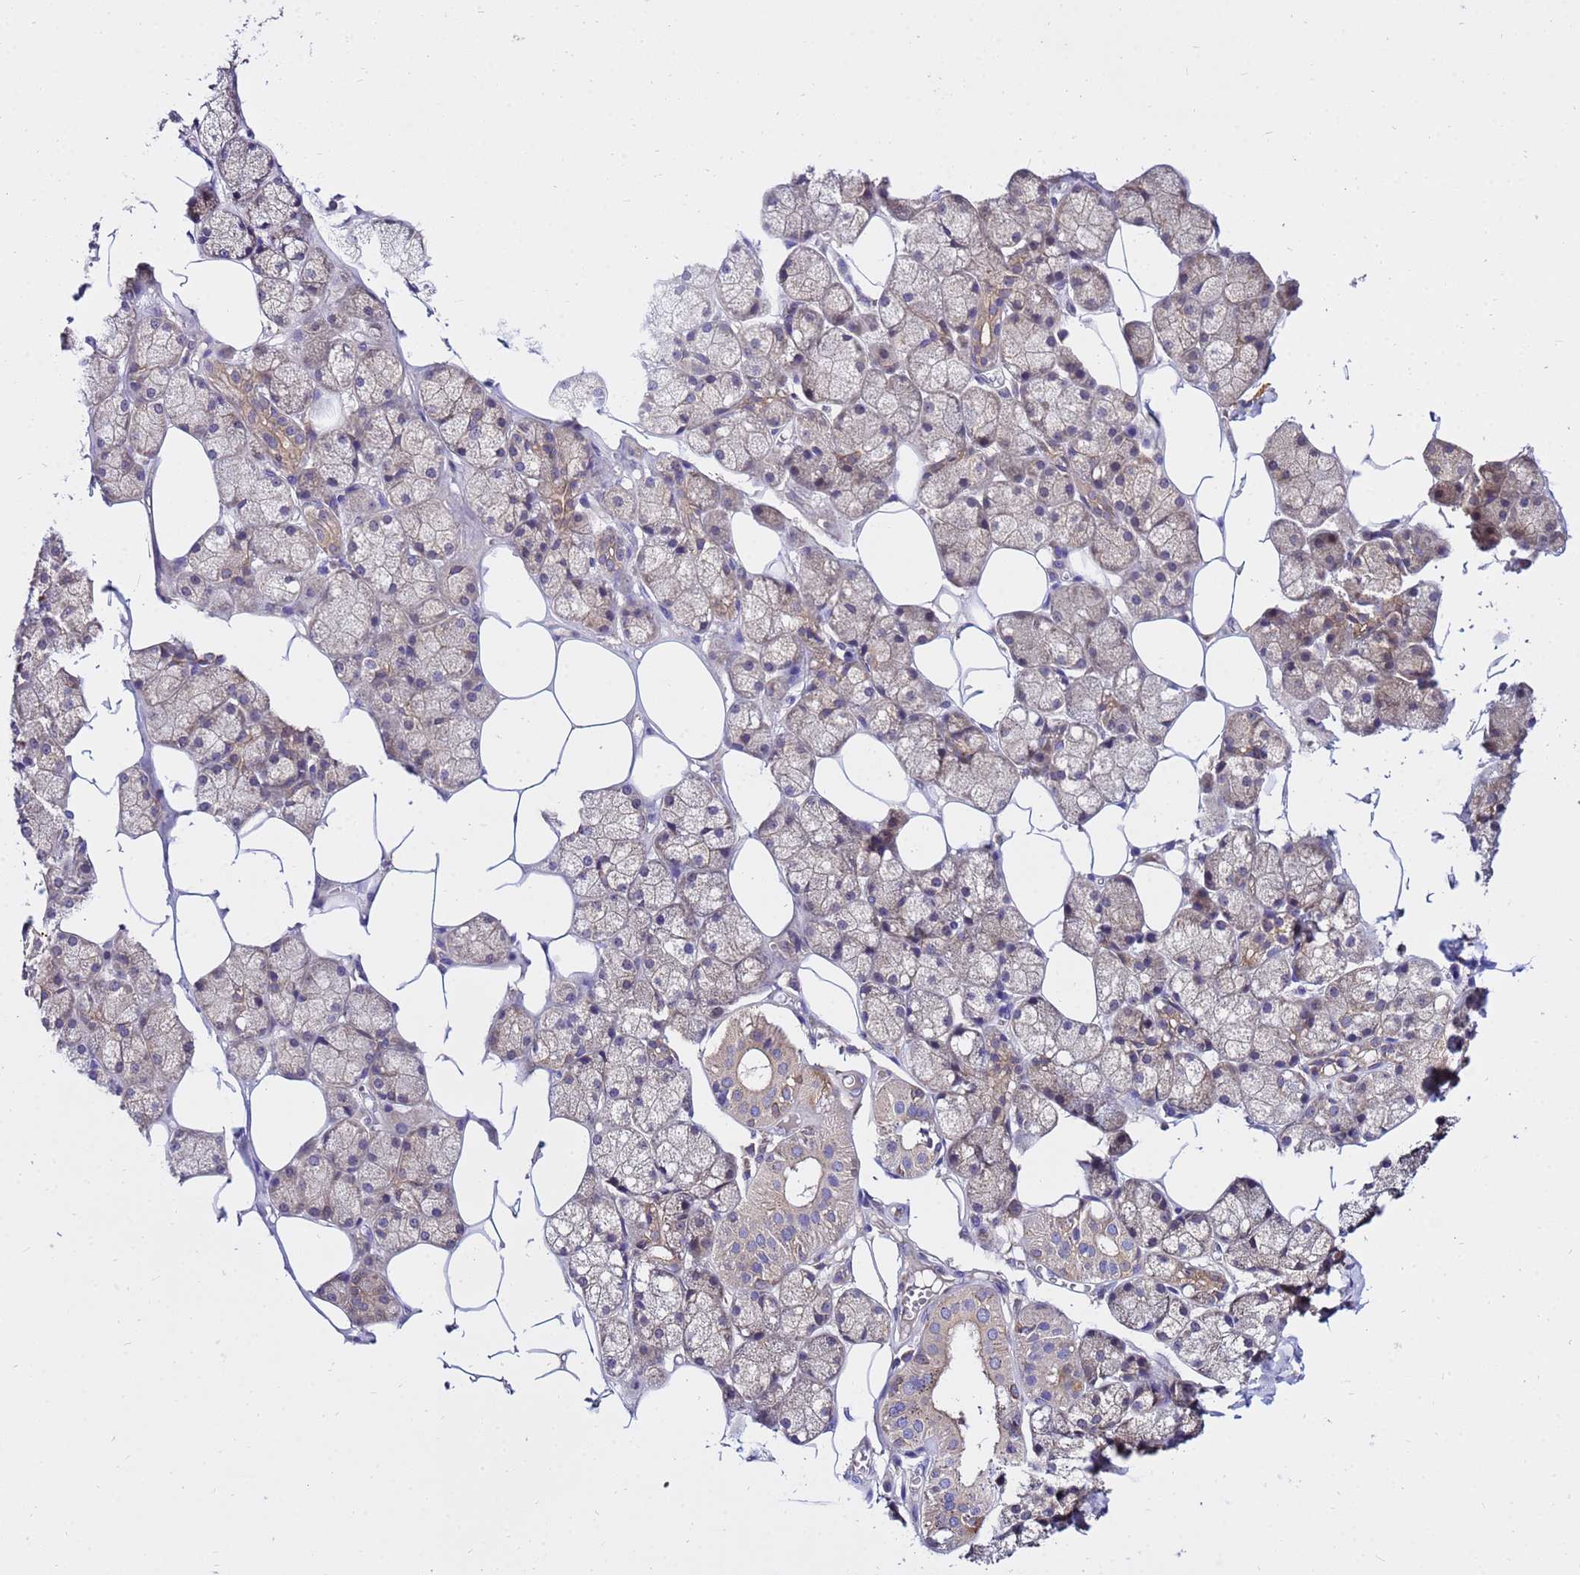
{"staining": {"intensity": "moderate", "quantity": "25%-75%", "location": "cytoplasmic/membranous"}, "tissue": "salivary gland", "cell_type": "Glandular cells", "image_type": "normal", "snomed": [{"axis": "morphology", "description": "Normal tissue, NOS"}, {"axis": "topography", "description": "Salivary gland"}], "caption": "This is a photomicrograph of IHC staining of unremarkable salivary gland, which shows moderate staining in the cytoplasmic/membranous of glandular cells.", "gene": "GET3", "patient": {"sex": "male", "age": 62}}